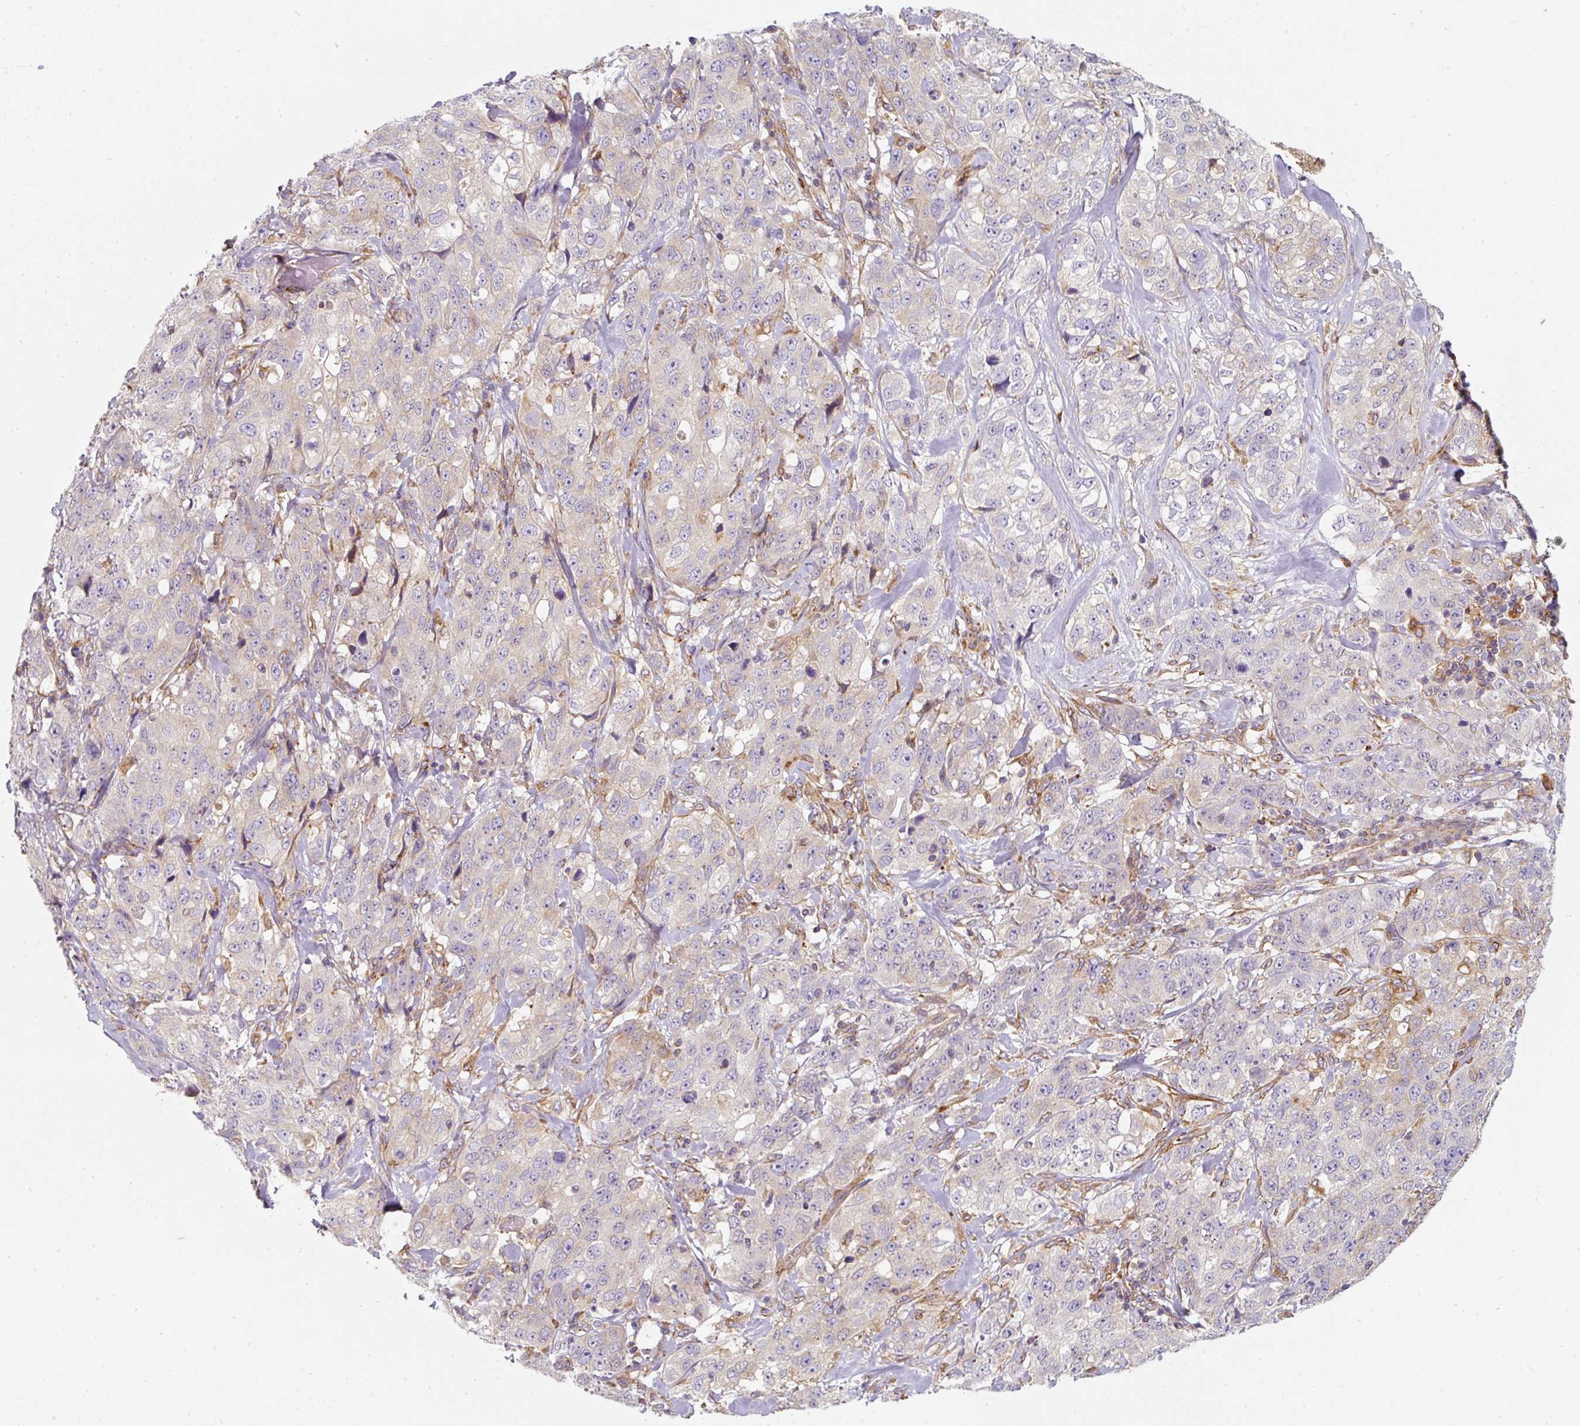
{"staining": {"intensity": "weak", "quantity": "<25%", "location": "cytoplasmic/membranous"}, "tissue": "stomach cancer", "cell_type": "Tumor cells", "image_type": "cancer", "snomed": [{"axis": "morphology", "description": "Adenocarcinoma, NOS"}, {"axis": "topography", "description": "Stomach"}], "caption": "An image of human stomach adenocarcinoma is negative for staining in tumor cells. The staining is performed using DAB (3,3'-diaminobenzidine) brown chromogen with nuclei counter-stained in using hematoxylin.", "gene": "ERAP2", "patient": {"sex": "male", "age": 48}}